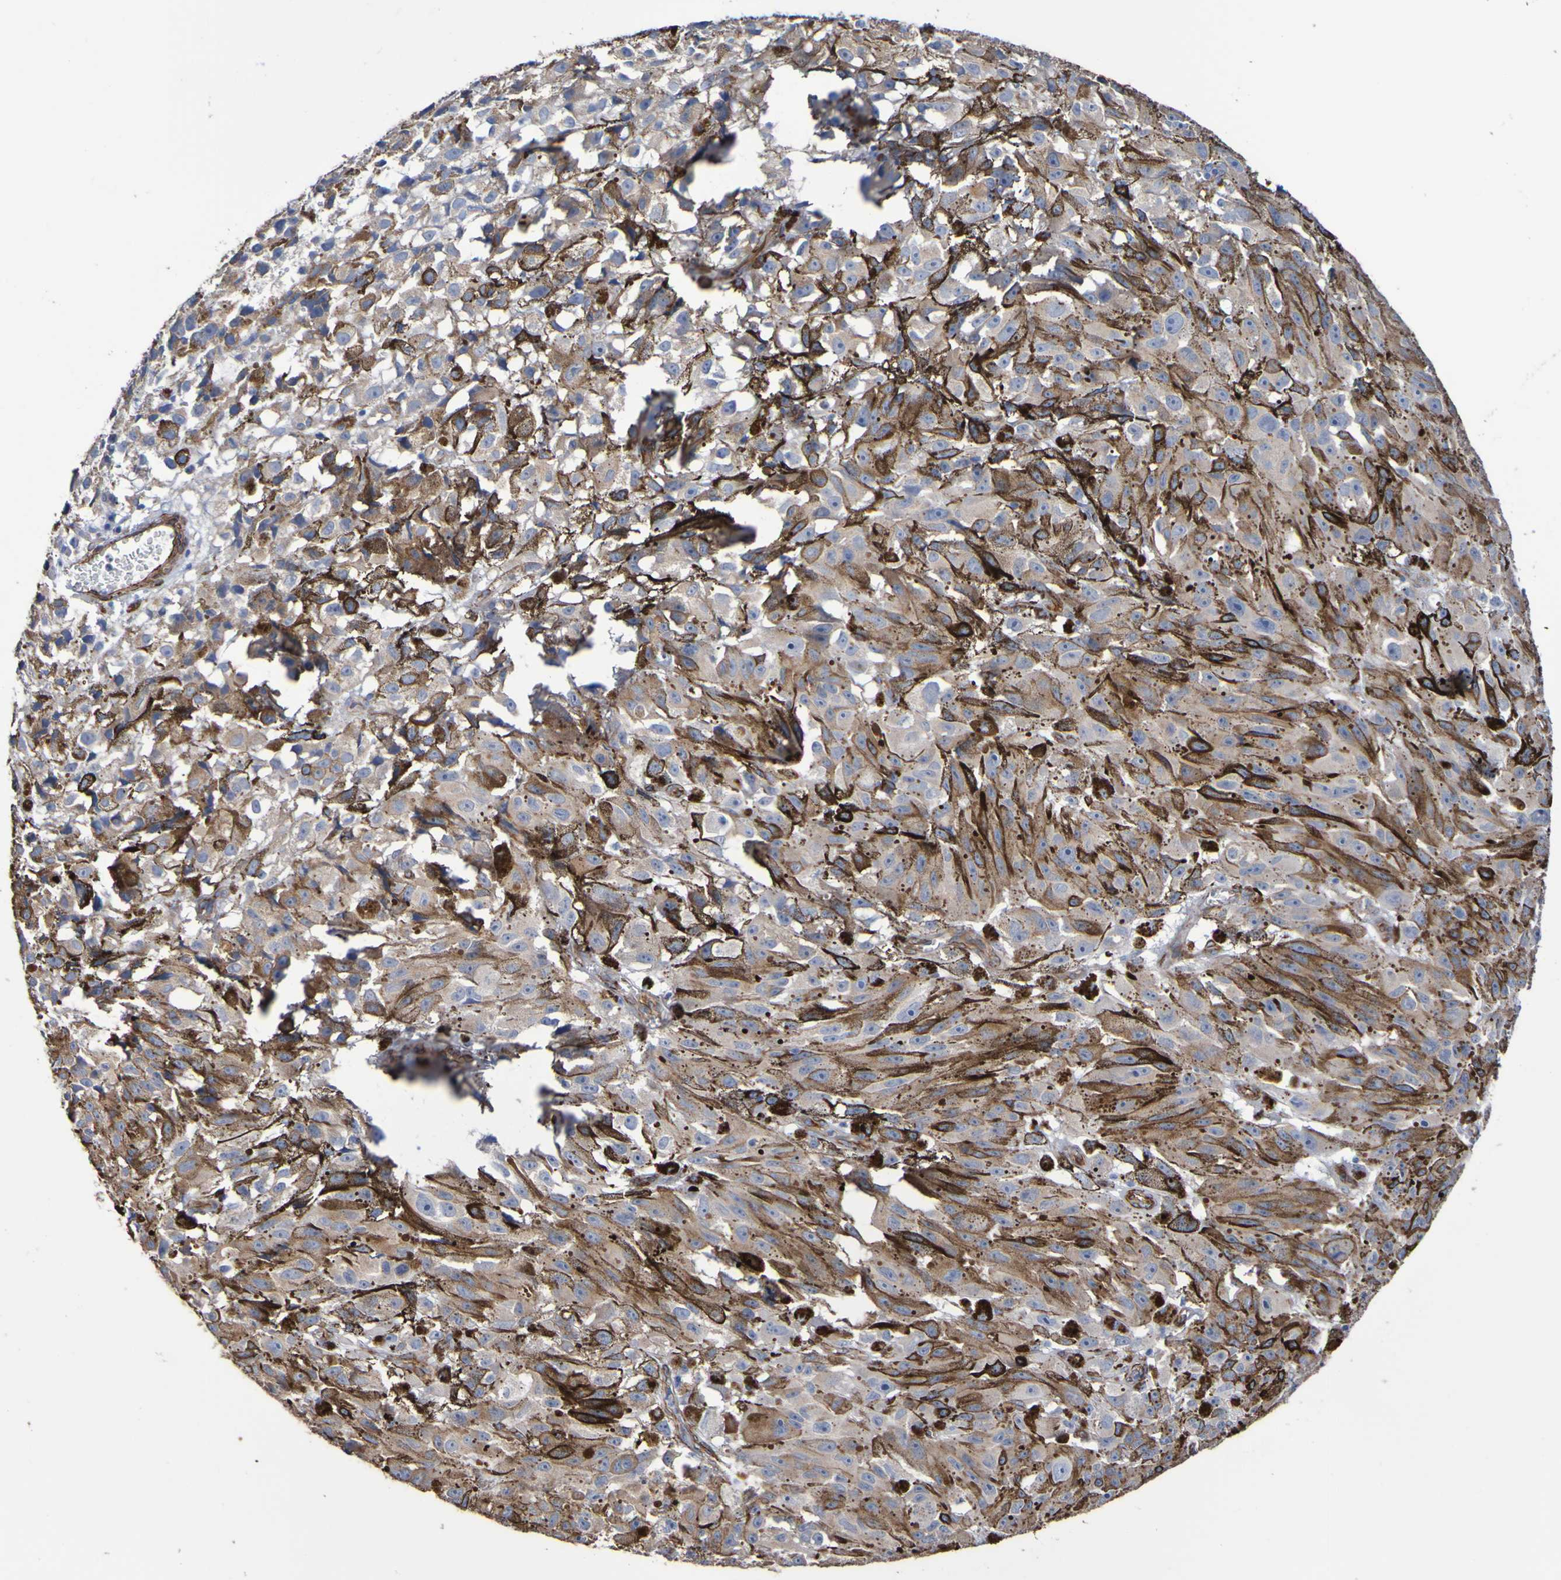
{"staining": {"intensity": "moderate", "quantity": "25%-75%", "location": "cytoplasmic/membranous"}, "tissue": "melanoma", "cell_type": "Tumor cells", "image_type": "cancer", "snomed": [{"axis": "morphology", "description": "Malignant melanoma, NOS"}, {"axis": "topography", "description": "Skin"}], "caption": "This micrograph displays melanoma stained with IHC to label a protein in brown. The cytoplasmic/membranous of tumor cells show moderate positivity for the protein. Nuclei are counter-stained blue.", "gene": "ELMOD3", "patient": {"sex": "female", "age": 104}}